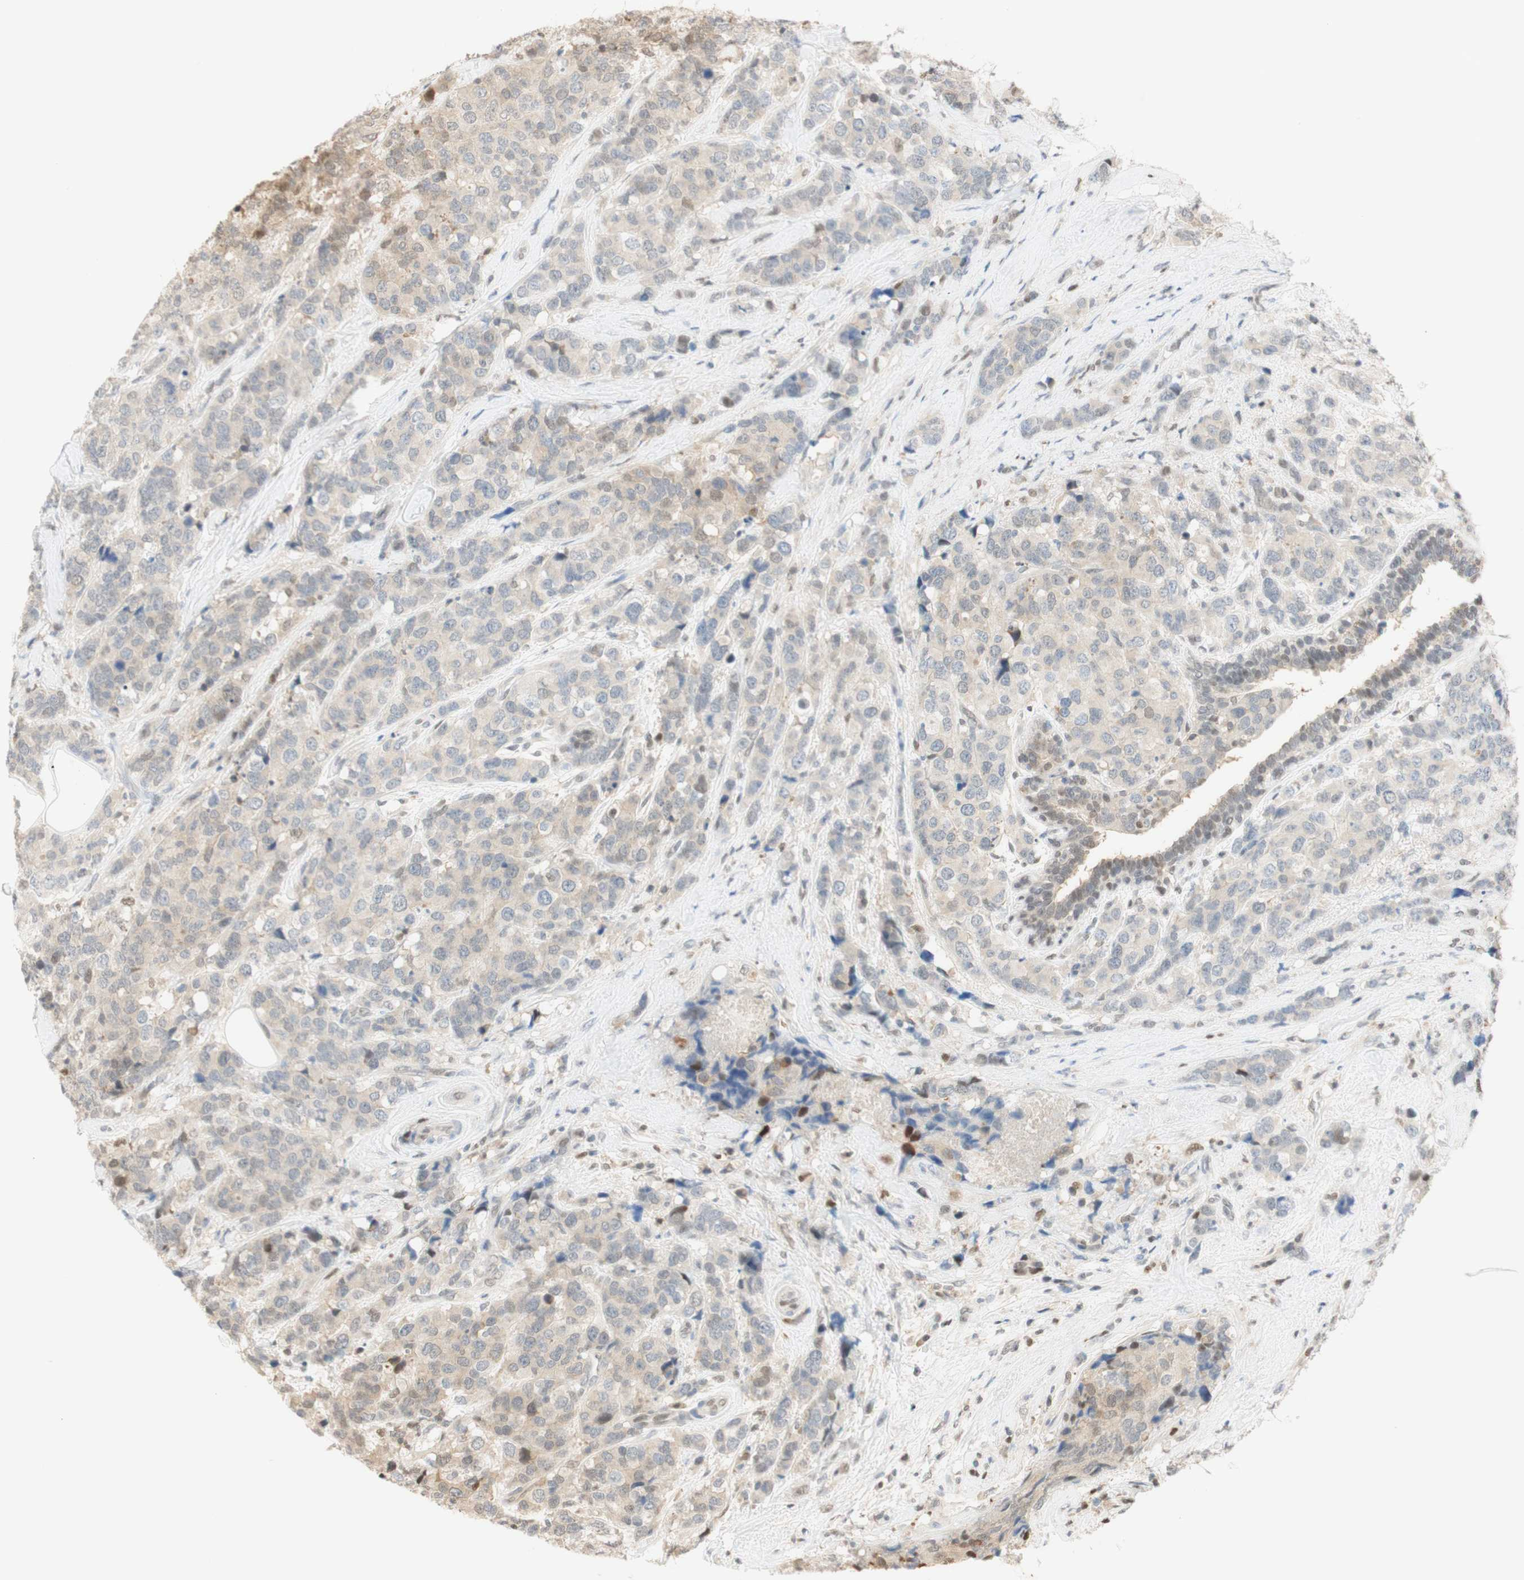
{"staining": {"intensity": "weak", "quantity": "25%-75%", "location": "cytoplasmic/membranous"}, "tissue": "breast cancer", "cell_type": "Tumor cells", "image_type": "cancer", "snomed": [{"axis": "morphology", "description": "Lobular carcinoma"}, {"axis": "topography", "description": "Breast"}], "caption": "Immunohistochemical staining of lobular carcinoma (breast) displays low levels of weak cytoplasmic/membranous protein positivity in approximately 25%-75% of tumor cells.", "gene": "NAP1L4", "patient": {"sex": "female", "age": 59}}